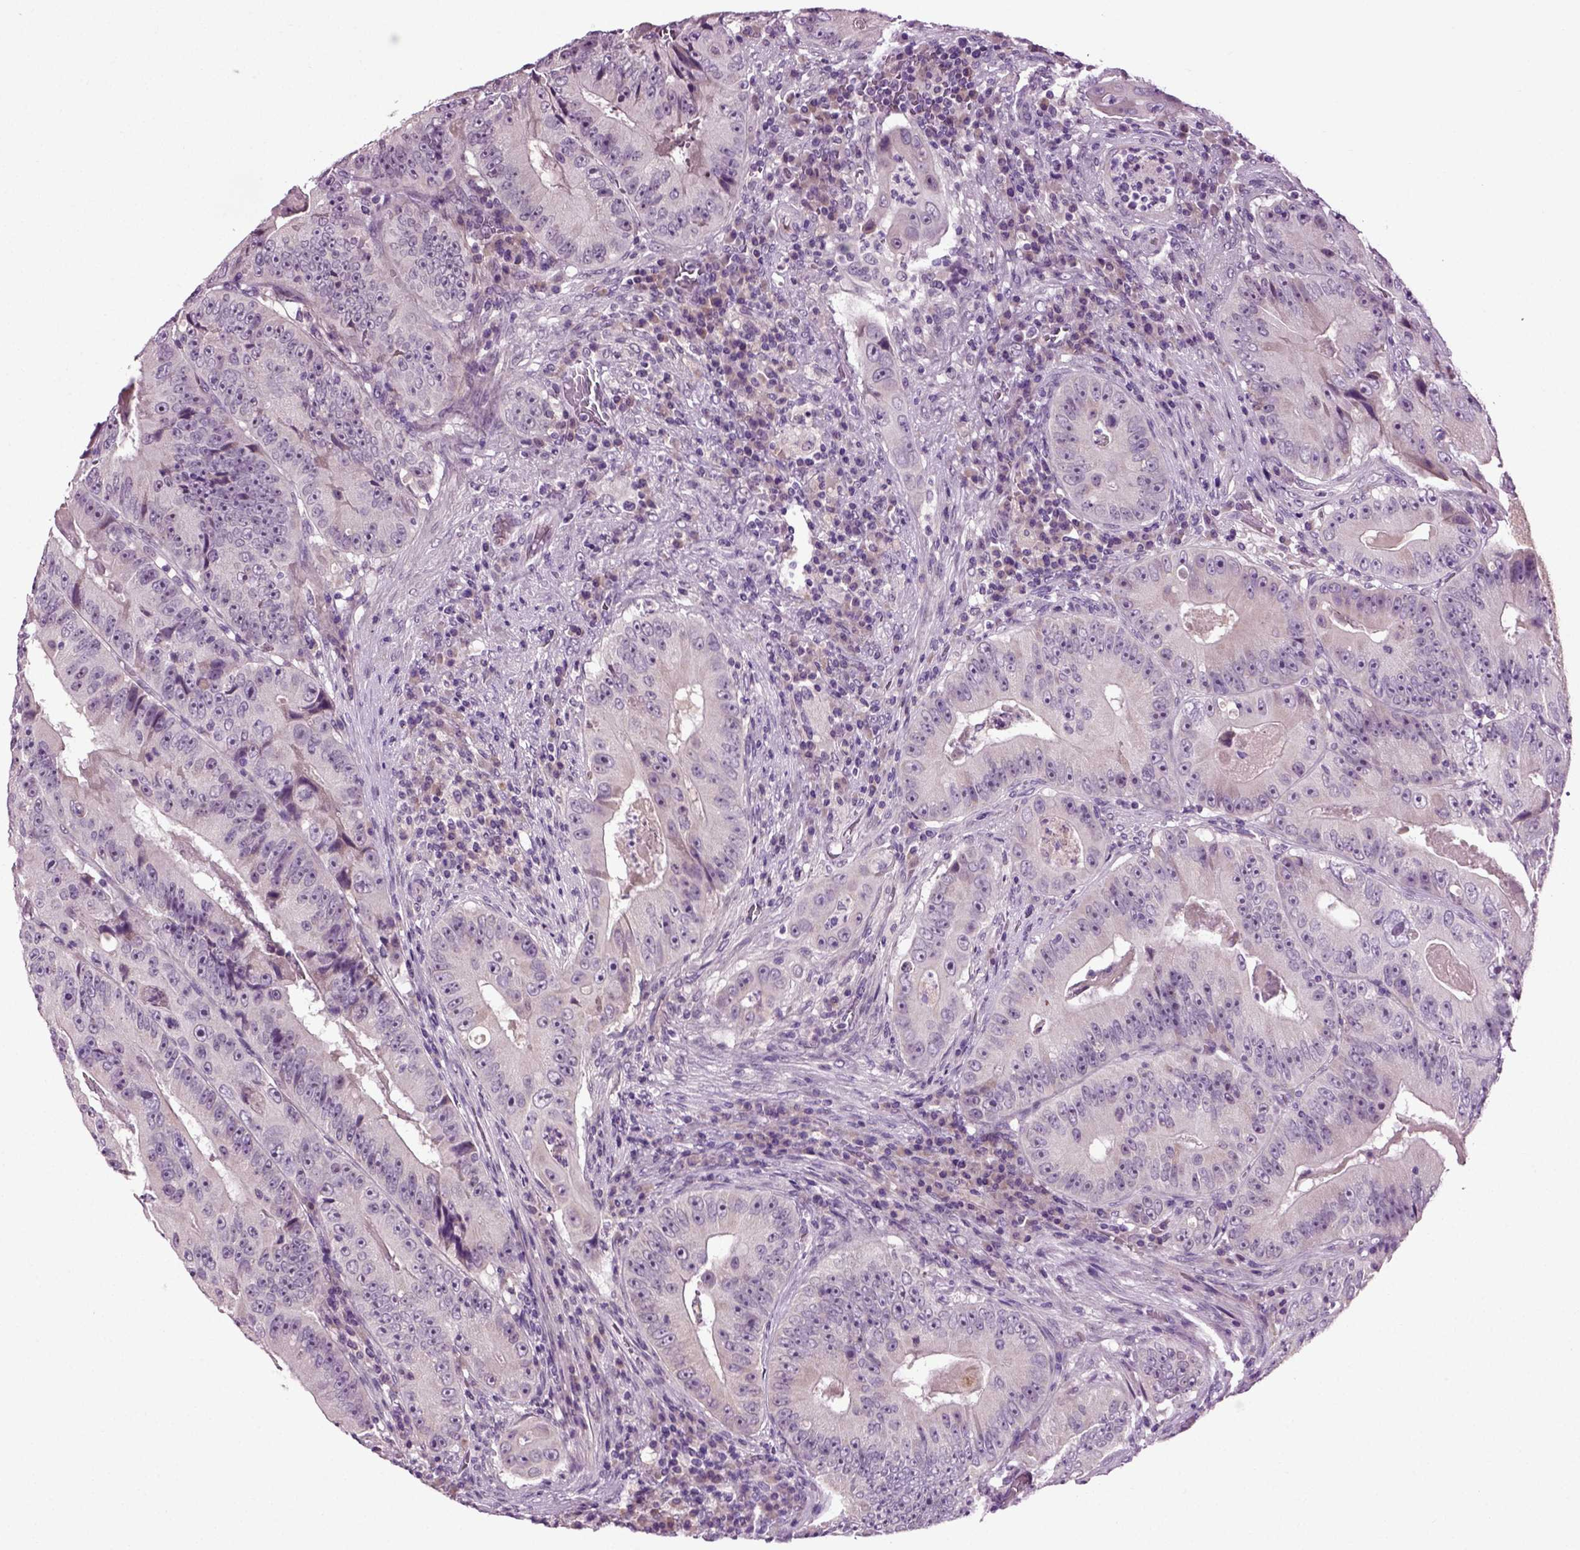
{"staining": {"intensity": "negative", "quantity": "none", "location": "none"}, "tissue": "colorectal cancer", "cell_type": "Tumor cells", "image_type": "cancer", "snomed": [{"axis": "morphology", "description": "Adenocarcinoma, NOS"}, {"axis": "topography", "description": "Colon"}], "caption": "DAB (3,3'-diaminobenzidine) immunohistochemical staining of colorectal adenocarcinoma displays no significant staining in tumor cells.", "gene": "SPATA17", "patient": {"sex": "female", "age": 86}}